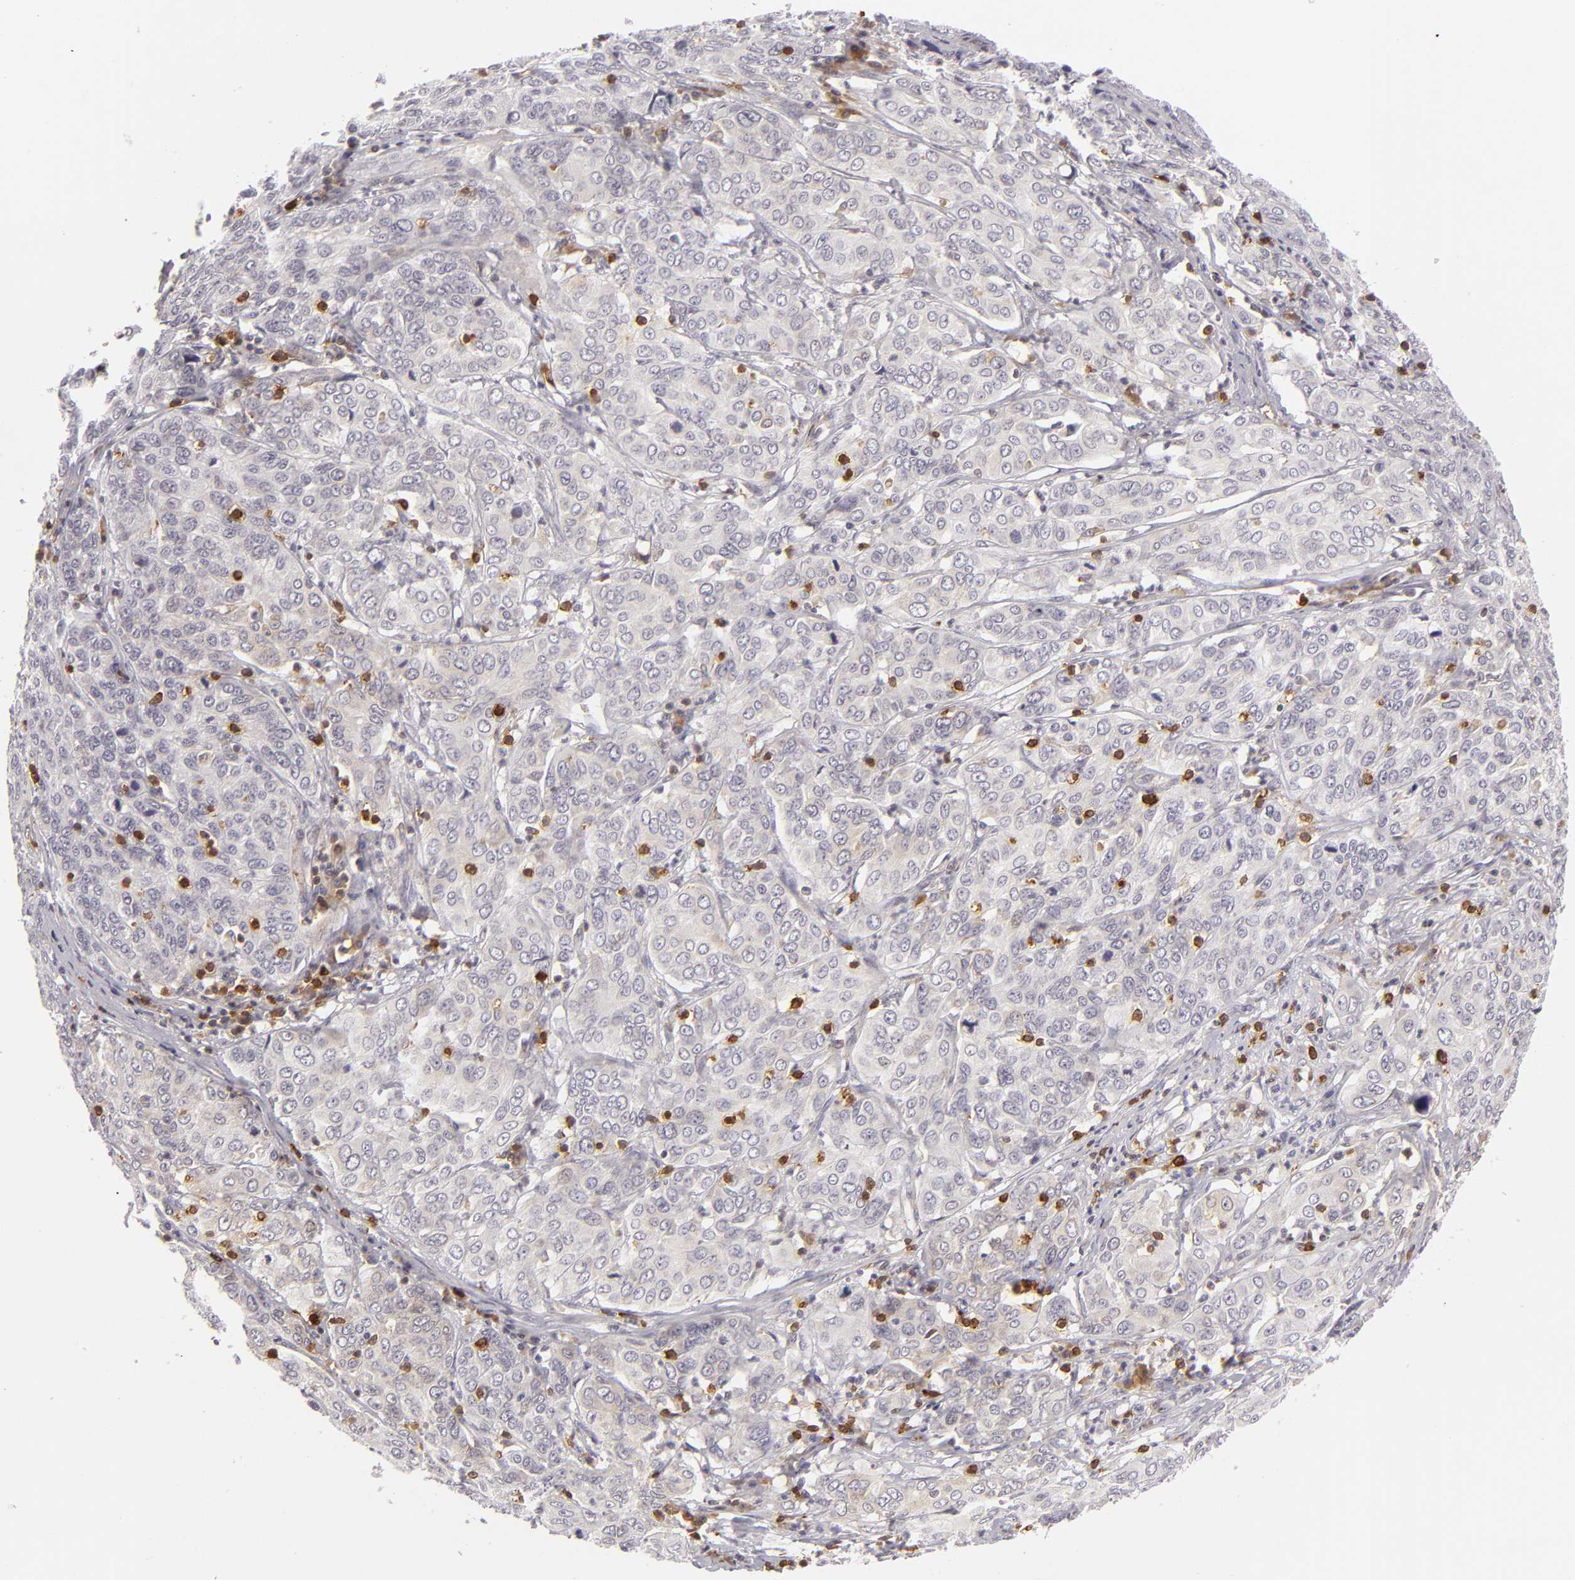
{"staining": {"intensity": "weak", "quantity": "<25%", "location": "cytoplasmic/membranous"}, "tissue": "cervical cancer", "cell_type": "Tumor cells", "image_type": "cancer", "snomed": [{"axis": "morphology", "description": "Squamous cell carcinoma, NOS"}, {"axis": "topography", "description": "Cervix"}], "caption": "High magnification brightfield microscopy of squamous cell carcinoma (cervical) stained with DAB (3,3'-diaminobenzidine) (brown) and counterstained with hematoxylin (blue): tumor cells show no significant positivity.", "gene": "APOBEC3G", "patient": {"sex": "female", "age": 38}}